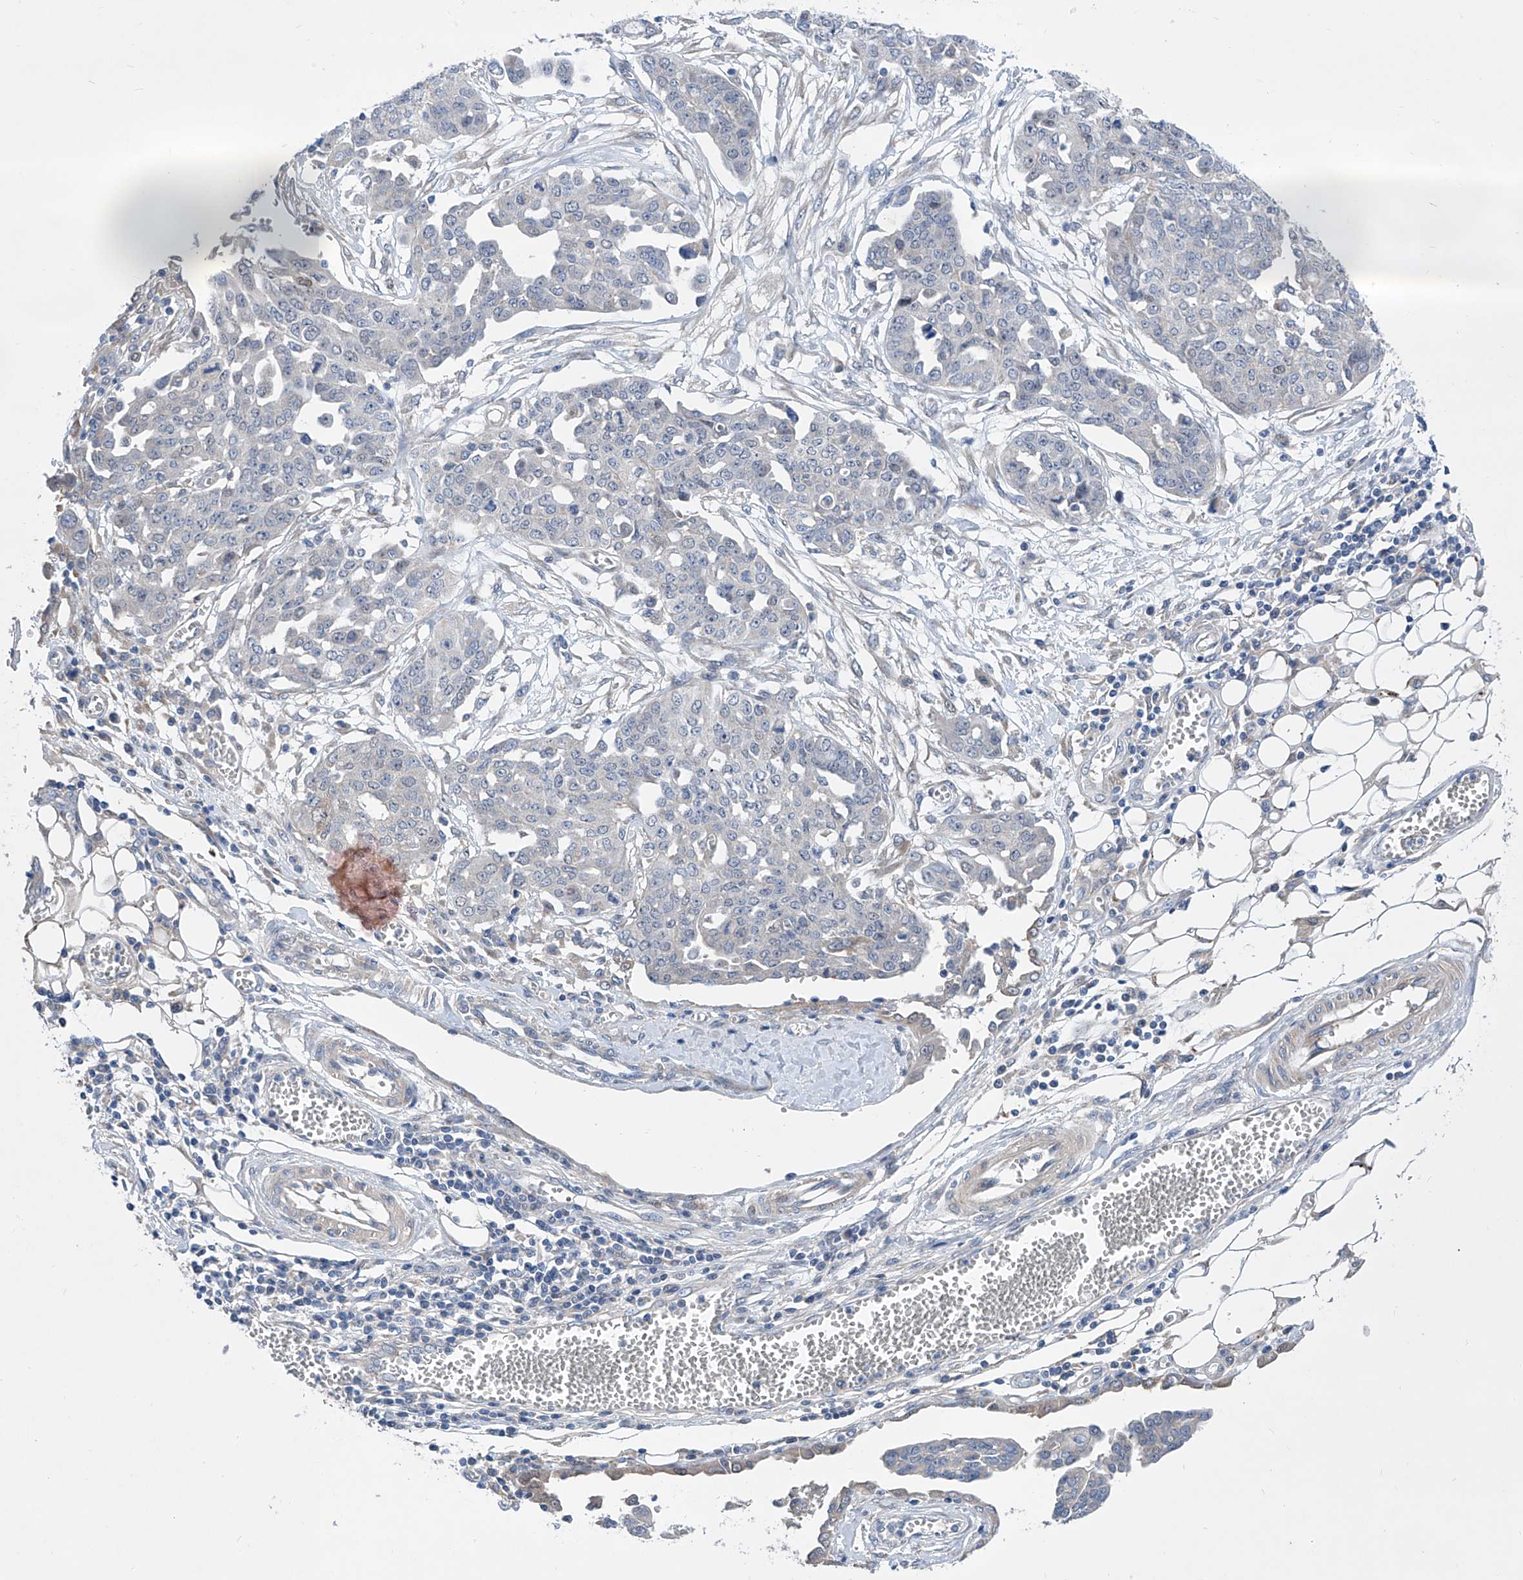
{"staining": {"intensity": "negative", "quantity": "none", "location": "none"}, "tissue": "ovarian cancer", "cell_type": "Tumor cells", "image_type": "cancer", "snomed": [{"axis": "morphology", "description": "Cystadenocarcinoma, serous, NOS"}, {"axis": "topography", "description": "Soft tissue"}, {"axis": "topography", "description": "Ovary"}], "caption": "Protein analysis of serous cystadenocarcinoma (ovarian) demonstrates no significant expression in tumor cells.", "gene": "SRBD1", "patient": {"sex": "female", "age": 57}}